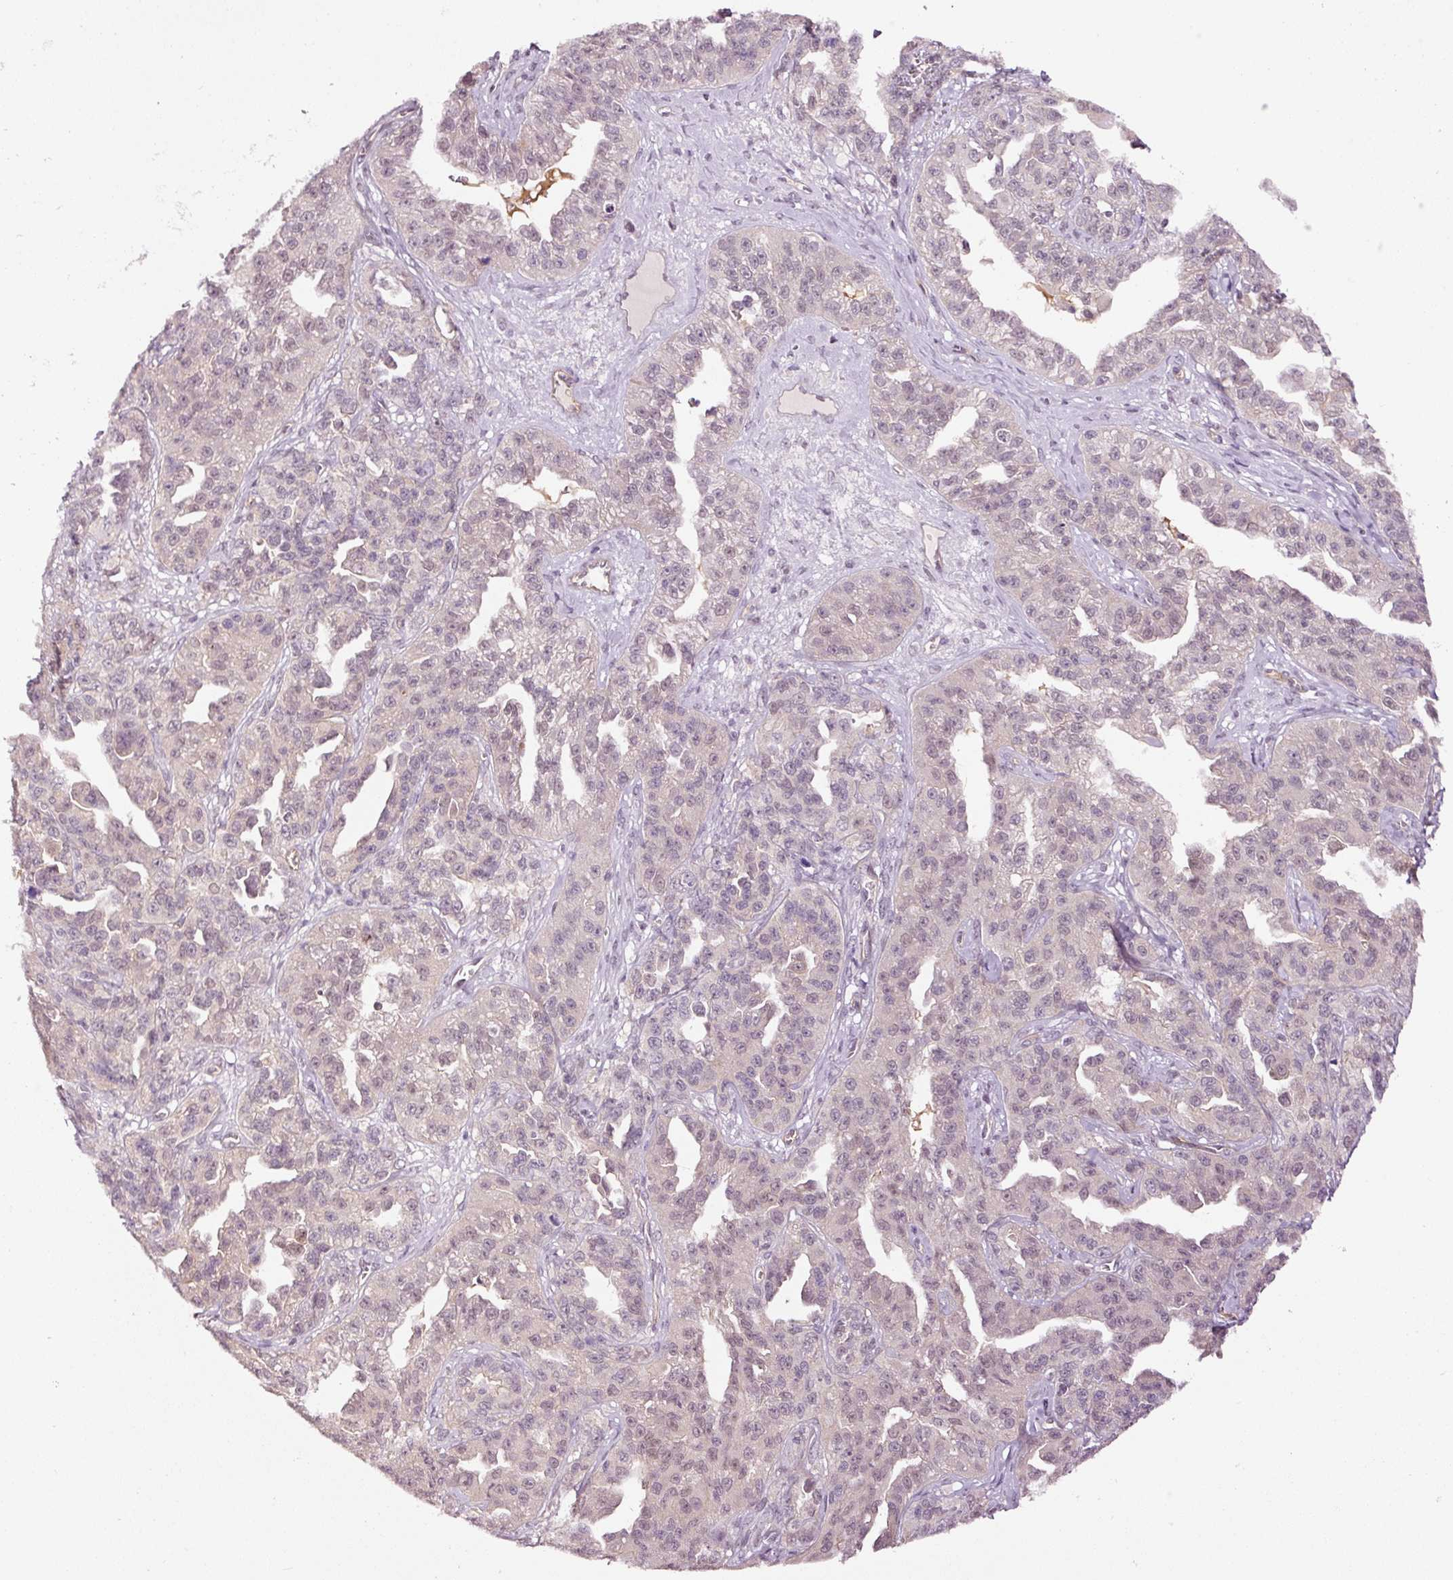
{"staining": {"intensity": "weak", "quantity": "<25%", "location": "nuclear"}, "tissue": "ovarian cancer", "cell_type": "Tumor cells", "image_type": "cancer", "snomed": [{"axis": "morphology", "description": "Cystadenocarcinoma, serous, NOS"}, {"axis": "topography", "description": "Ovary"}], "caption": "This is a image of IHC staining of ovarian cancer (serous cystadenocarcinoma), which shows no staining in tumor cells.", "gene": "ABCB4", "patient": {"sex": "female", "age": 75}}